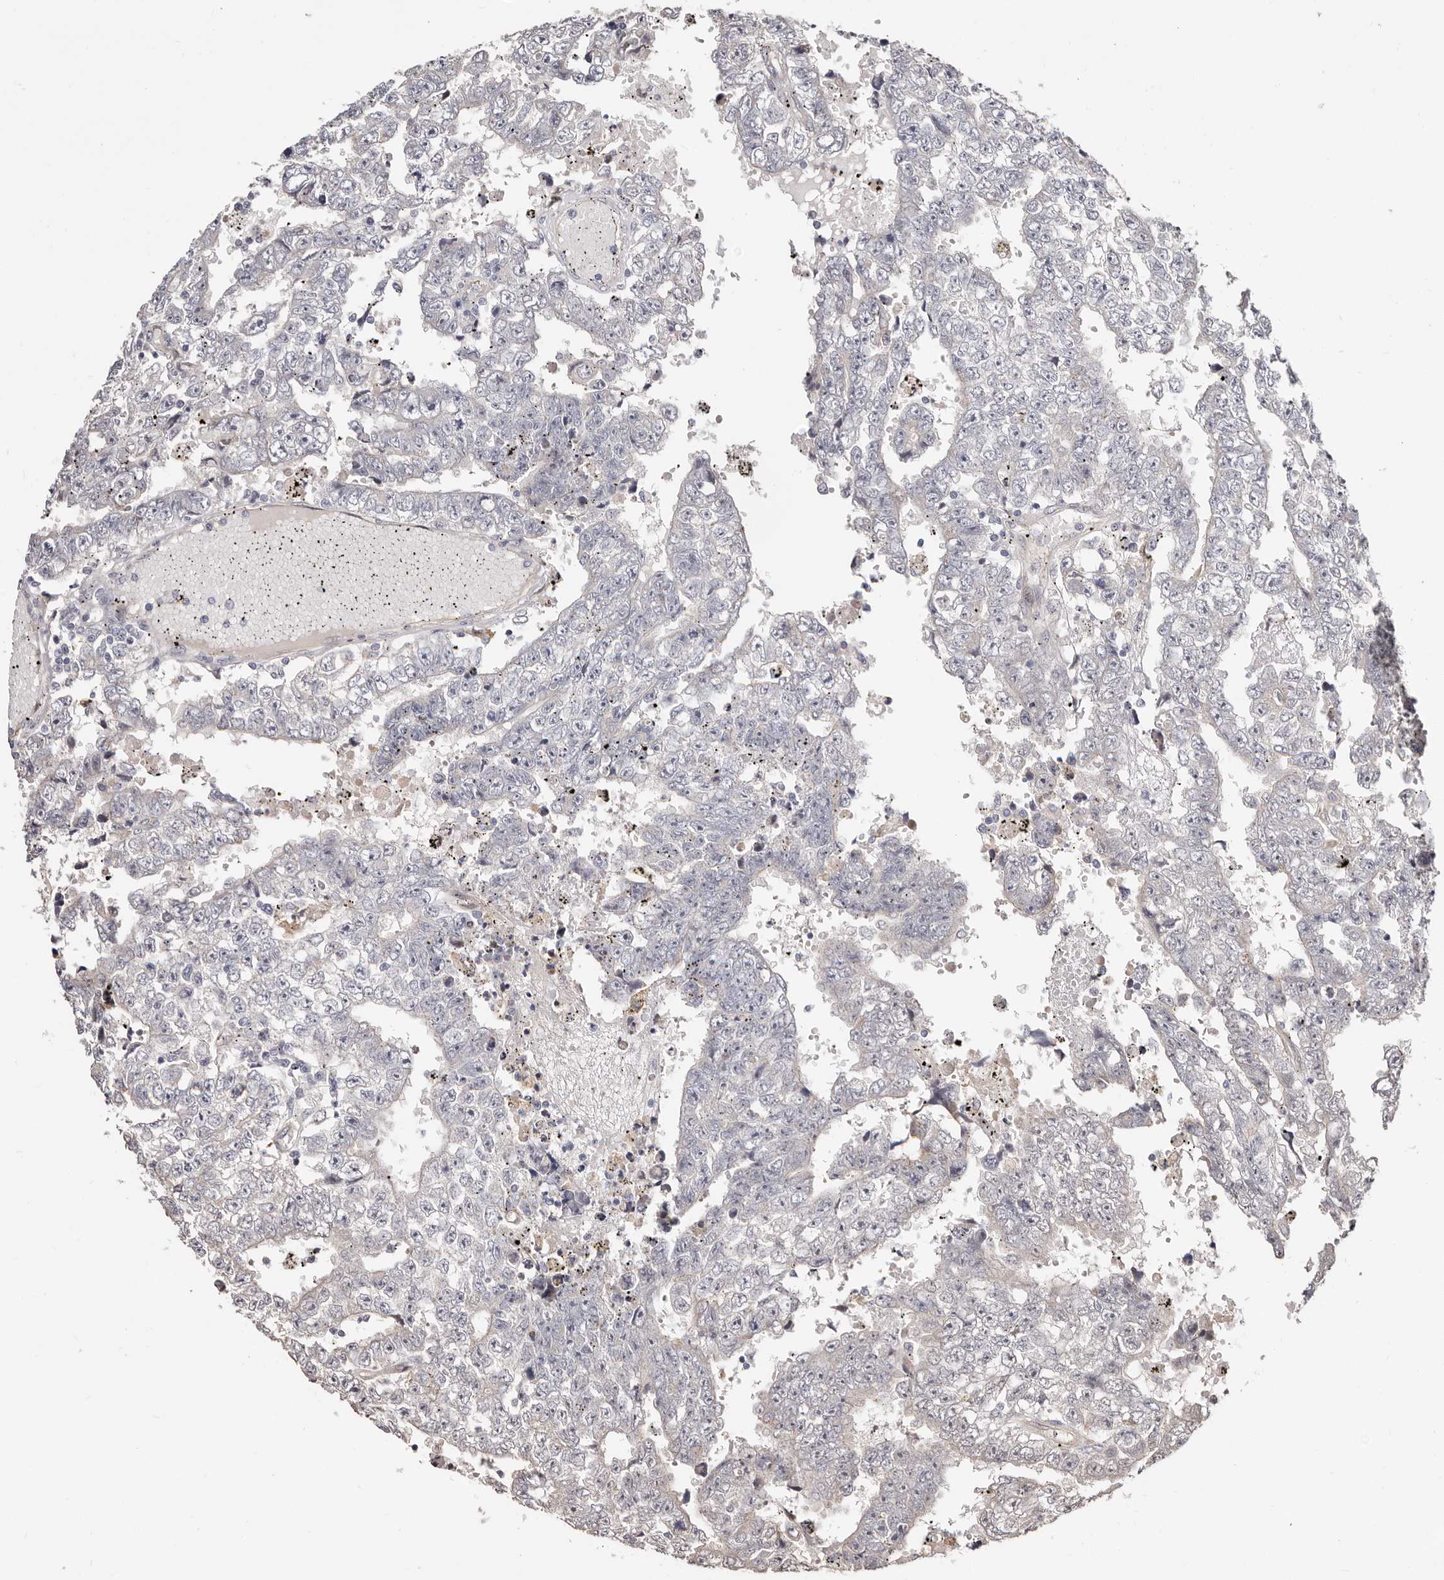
{"staining": {"intensity": "negative", "quantity": "none", "location": "none"}, "tissue": "testis cancer", "cell_type": "Tumor cells", "image_type": "cancer", "snomed": [{"axis": "morphology", "description": "Carcinoma, Embryonal, NOS"}, {"axis": "topography", "description": "Testis"}], "caption": "The immunohistochemistry (IHC) image has no significant expression in tumor cells of embryonal carcinoma (testis) tissue.", "gene": "TRIP13", "patient": {"sex": "male", "age": 25}}